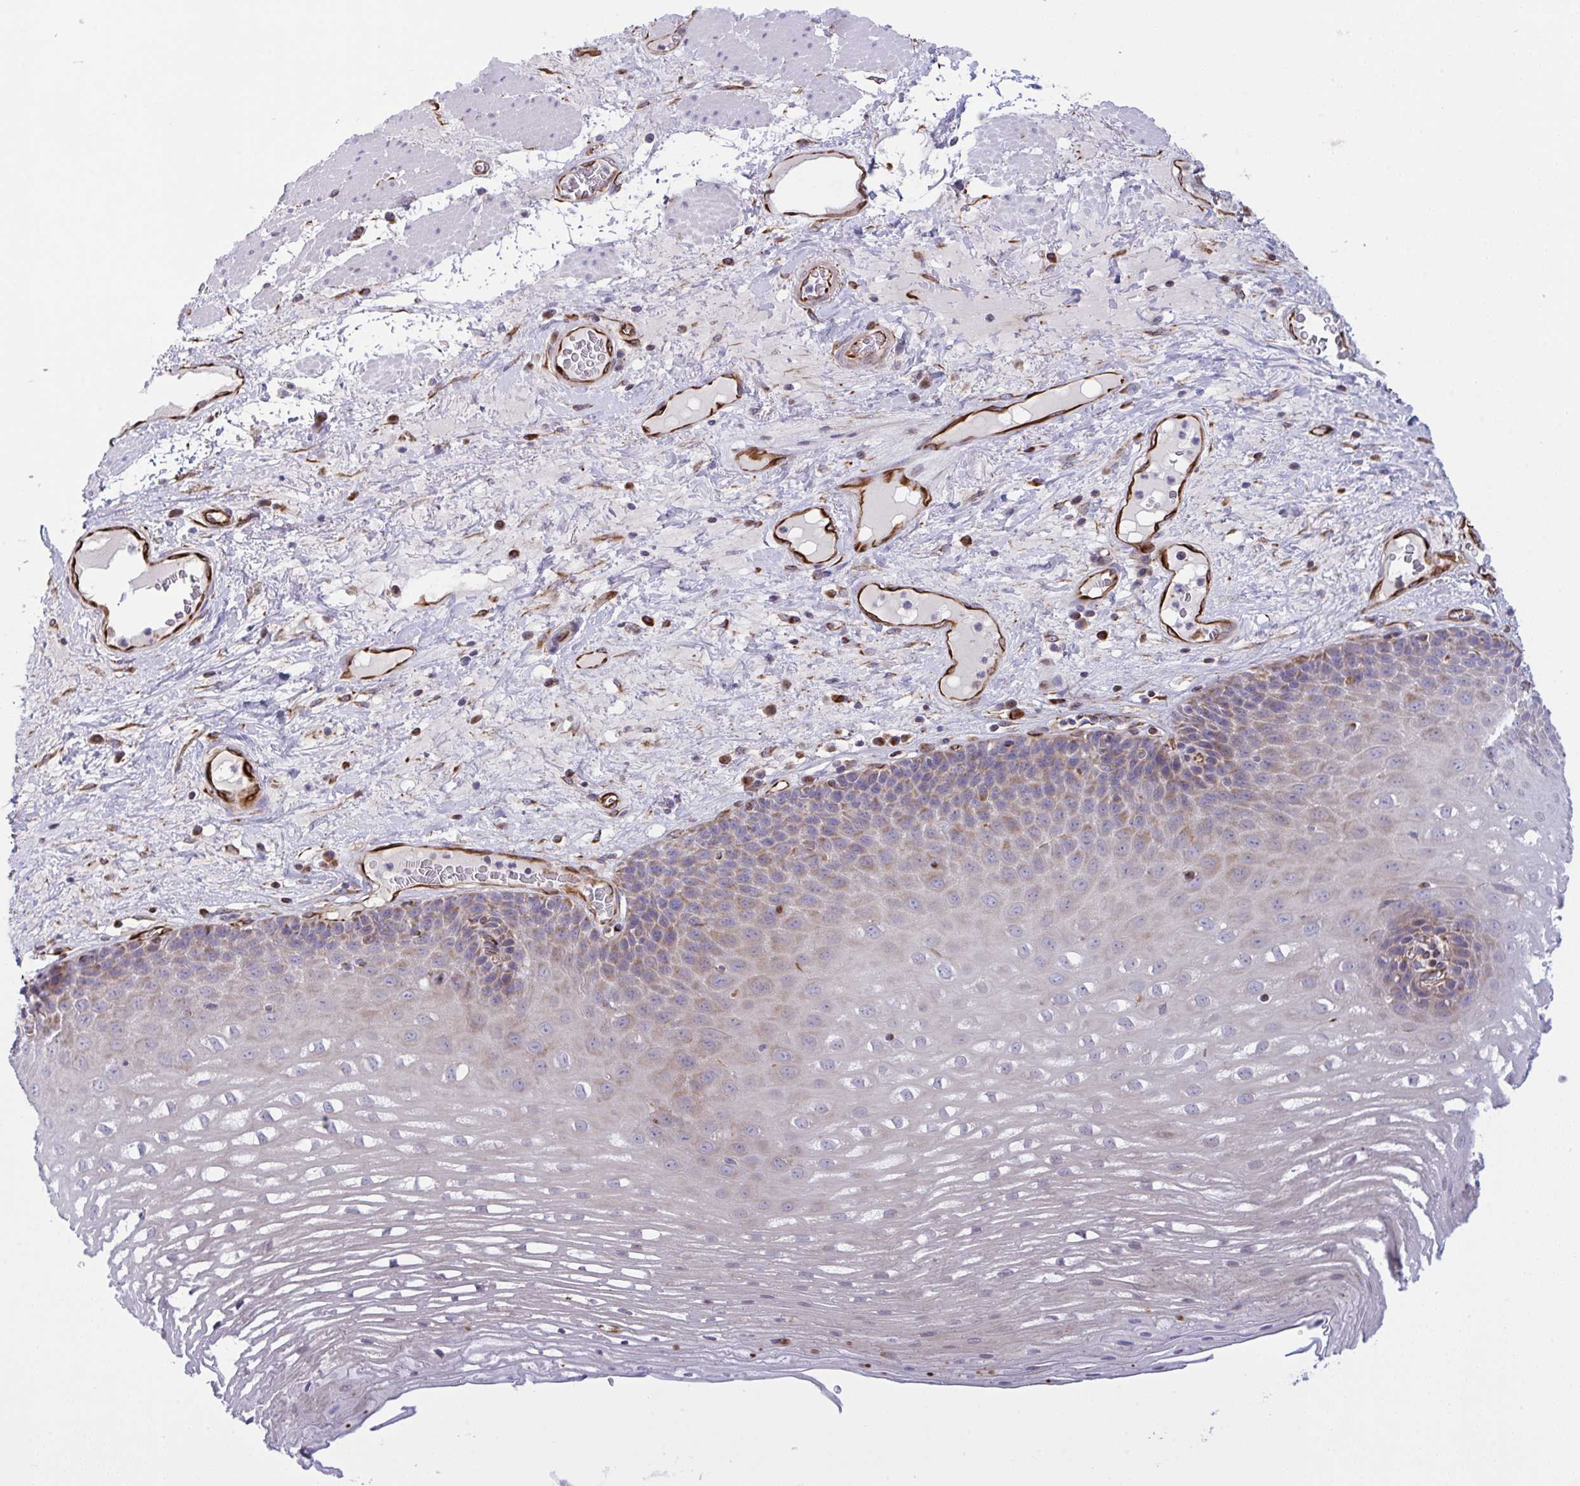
{"staining": {"intensity": "weak", "quantity": "25%-75%", "location": "cytoplasmic/membranous"}, "tissue": "esophagus", "cell_type": "Squamous epithelial cells", "image_type": "normal", "snomed": [{"axis": "morphology", "description": "Normal tissue, NOS"}, {"axis": "topography", "description": "Esophagus"}], "caption": "Esophagus was stained to show a protein in brown. There is low levels of weak cytoplasmic/membranous positivity in approximately 25%-75% of squamous epithelial cells. (brown staining indicates protein expression, while blue staining denotes nuclei).", "gene": "DCBLD1", "patient": {"sex": "male", "age": 62}}